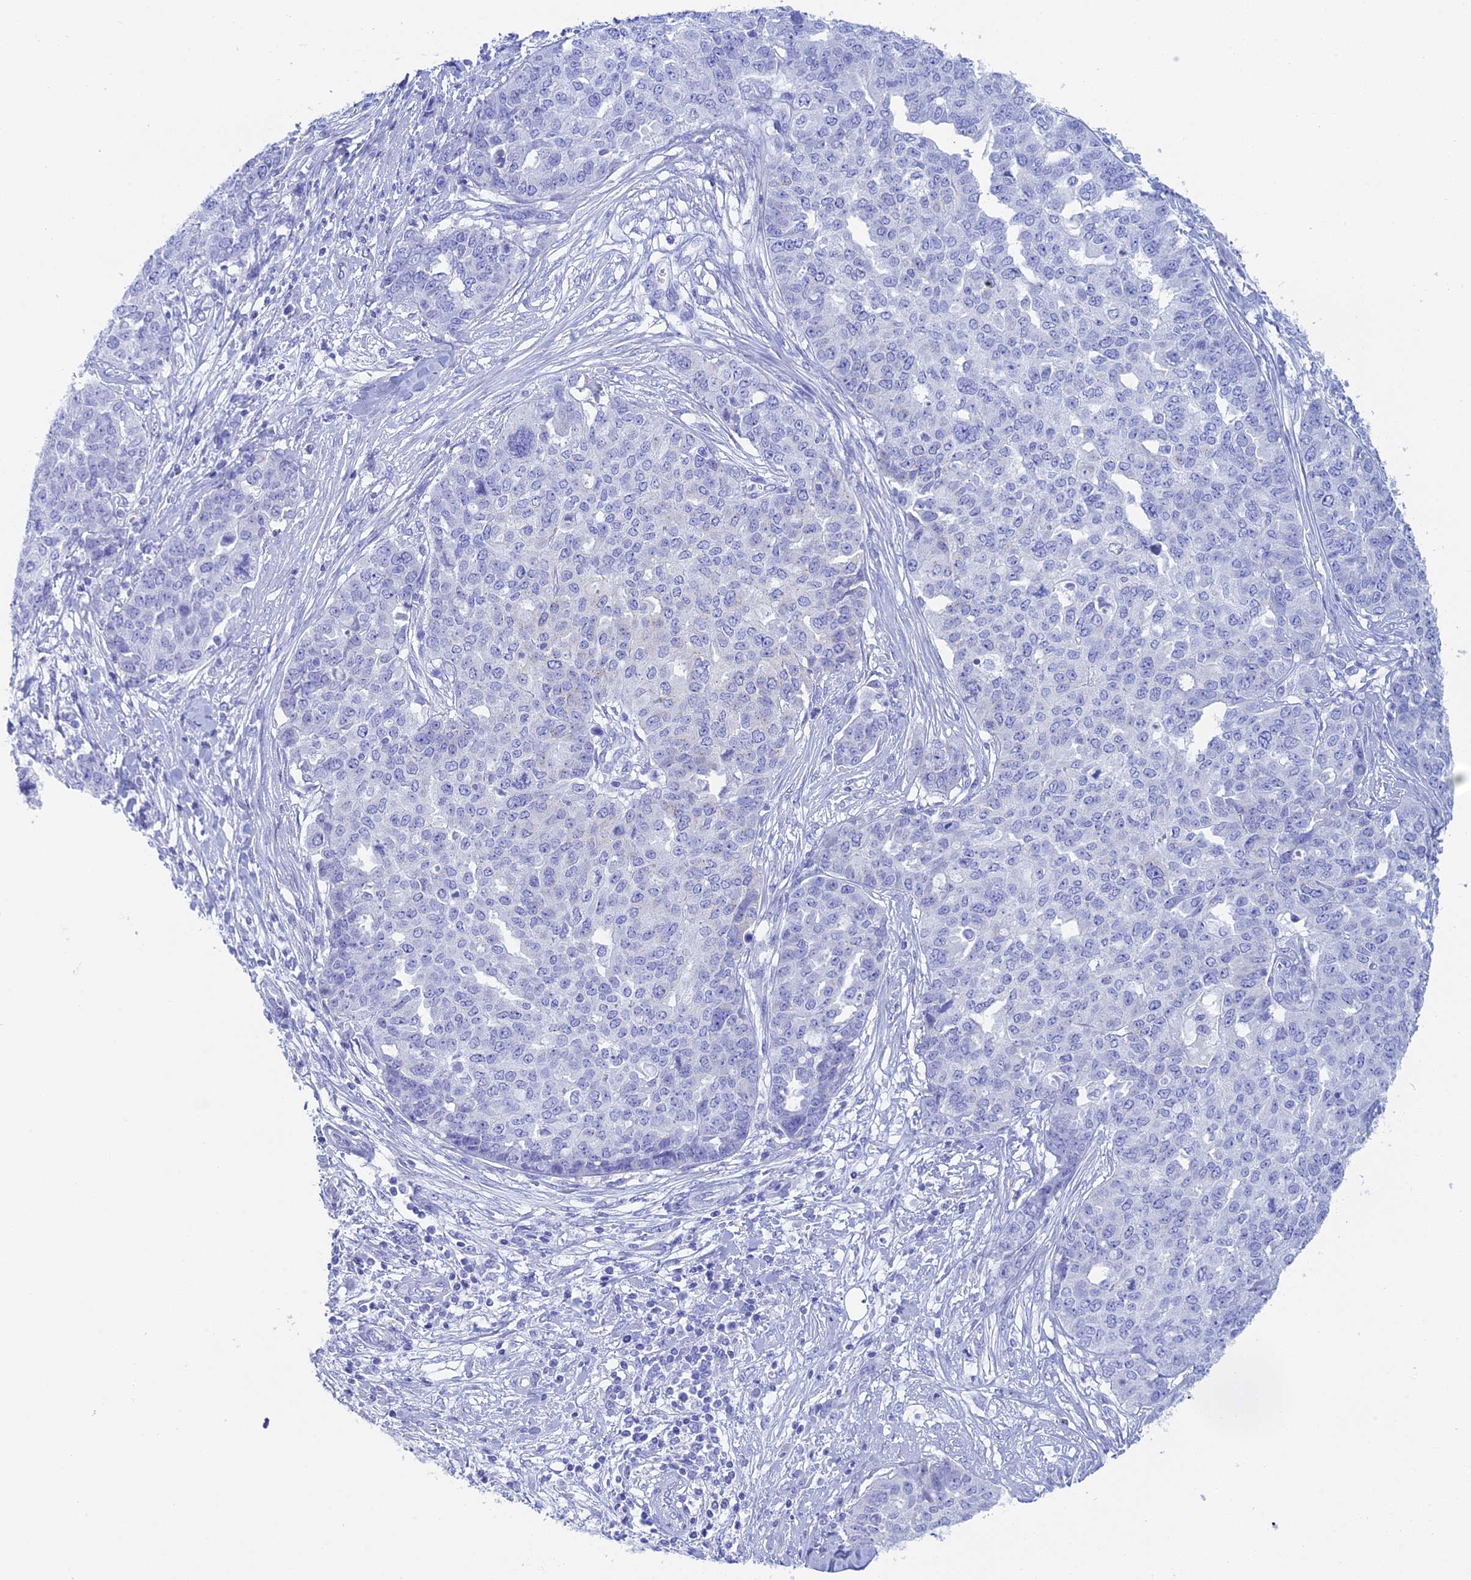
{"staining": {"intensity": "negative", "quantity": "none", "location": "none"}, "tissue": "ovarian cancer", "cell_type": "Tumor cells", "image_type": "cancer", "snomed": [{"axis": "morphology", "description": "Cystadenocarcinoma, serous, NOS"}, {"axis": "topography", "description": "Soft tissue"}, {"axis": "topography", "description": "Ovary"}], "caption": "The micrograph displays no staining of tumor cells in ovarian serous cystadenocarcinoma.", "gene": "ERICH4", "patient": {"sex": "female", "age": 57}}